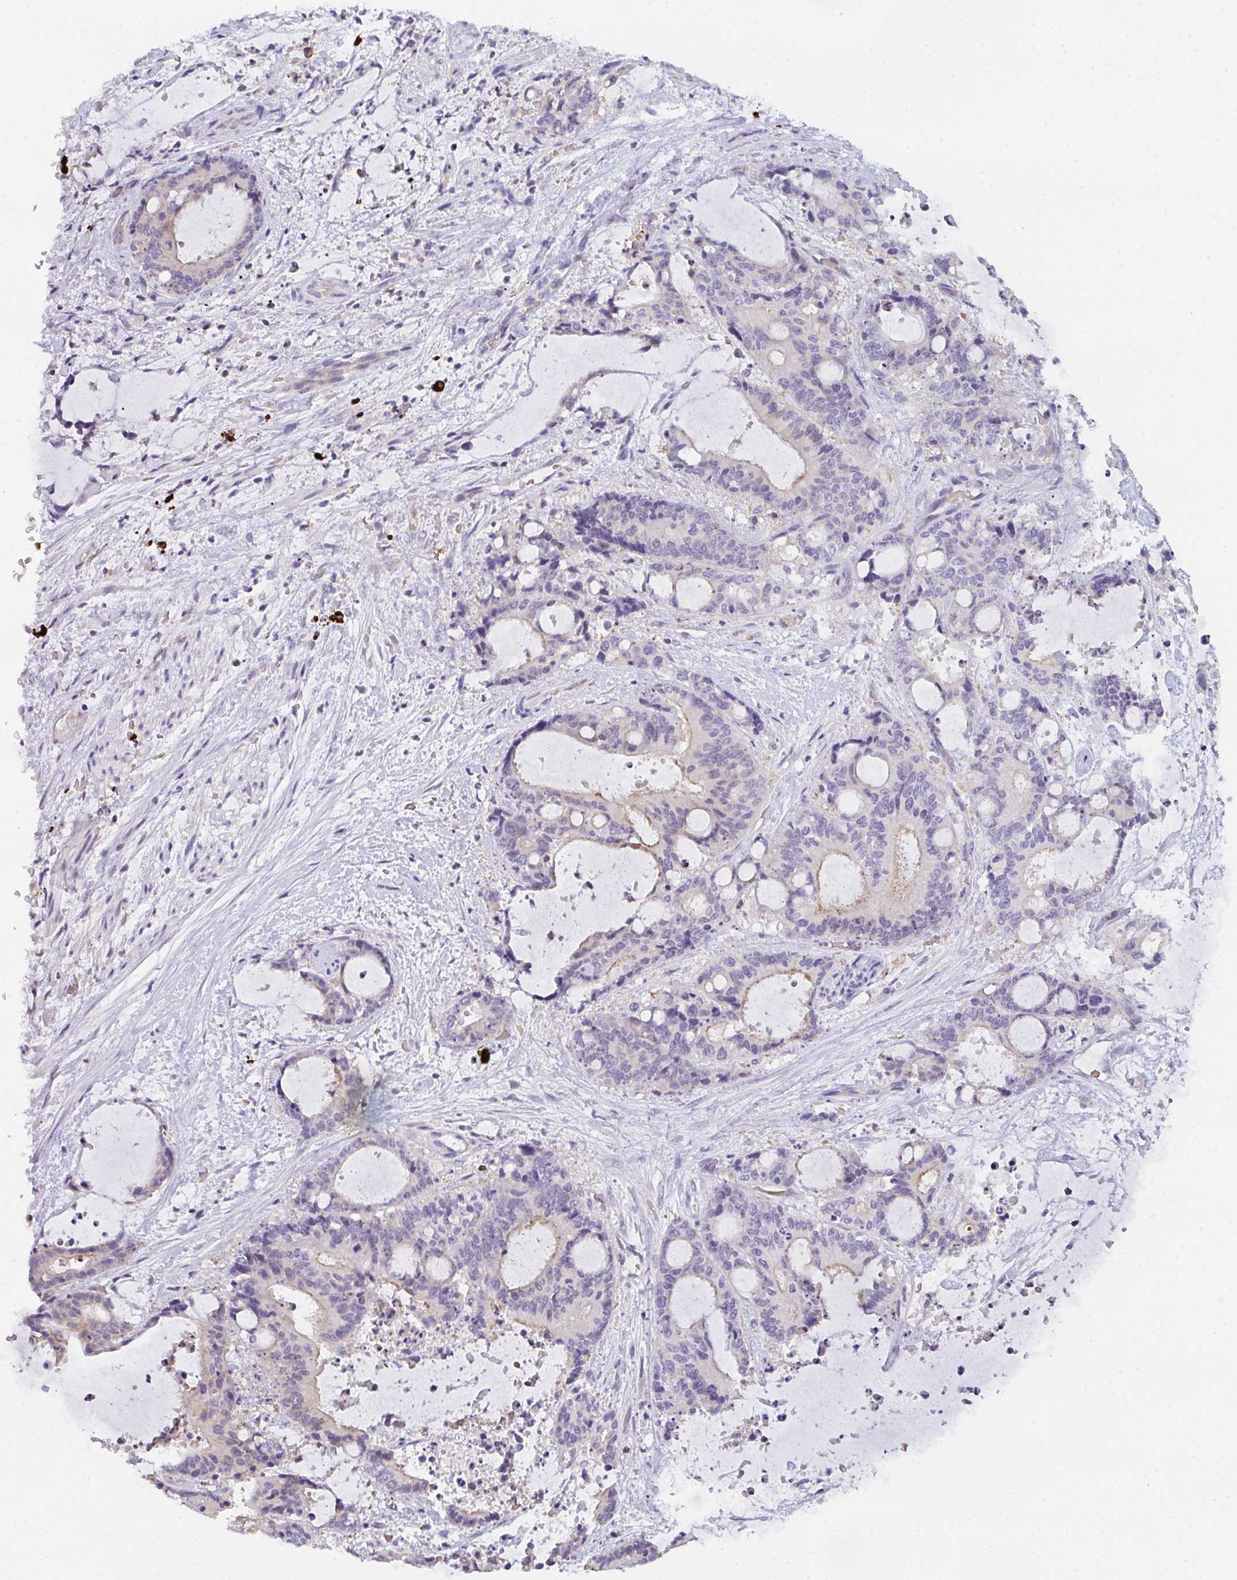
{"staining": {"intensity": "negative", "quantity": "none", "location": "none"}, "tissue": "liver cancer", "cell_type": "Tumor cells", "image_type": "cancer", "snomed": [{"axis": "morphology", "description": "Normal tissue, NOS"}, {"axis": "morphology", "description": "Cholangiocarcinoma"}, {"axis": "topography", "description": "Liver"}, {"axis": "topography", "description": "Peripheral nerve tissue"}], "caption": "High power microscopy histopathology image of an IHC micrograph of liver cancer, revealing no significant staining in tumor cells.", "gene": "CACNA1S", "patient": {"sex": "female", "age": 73}}